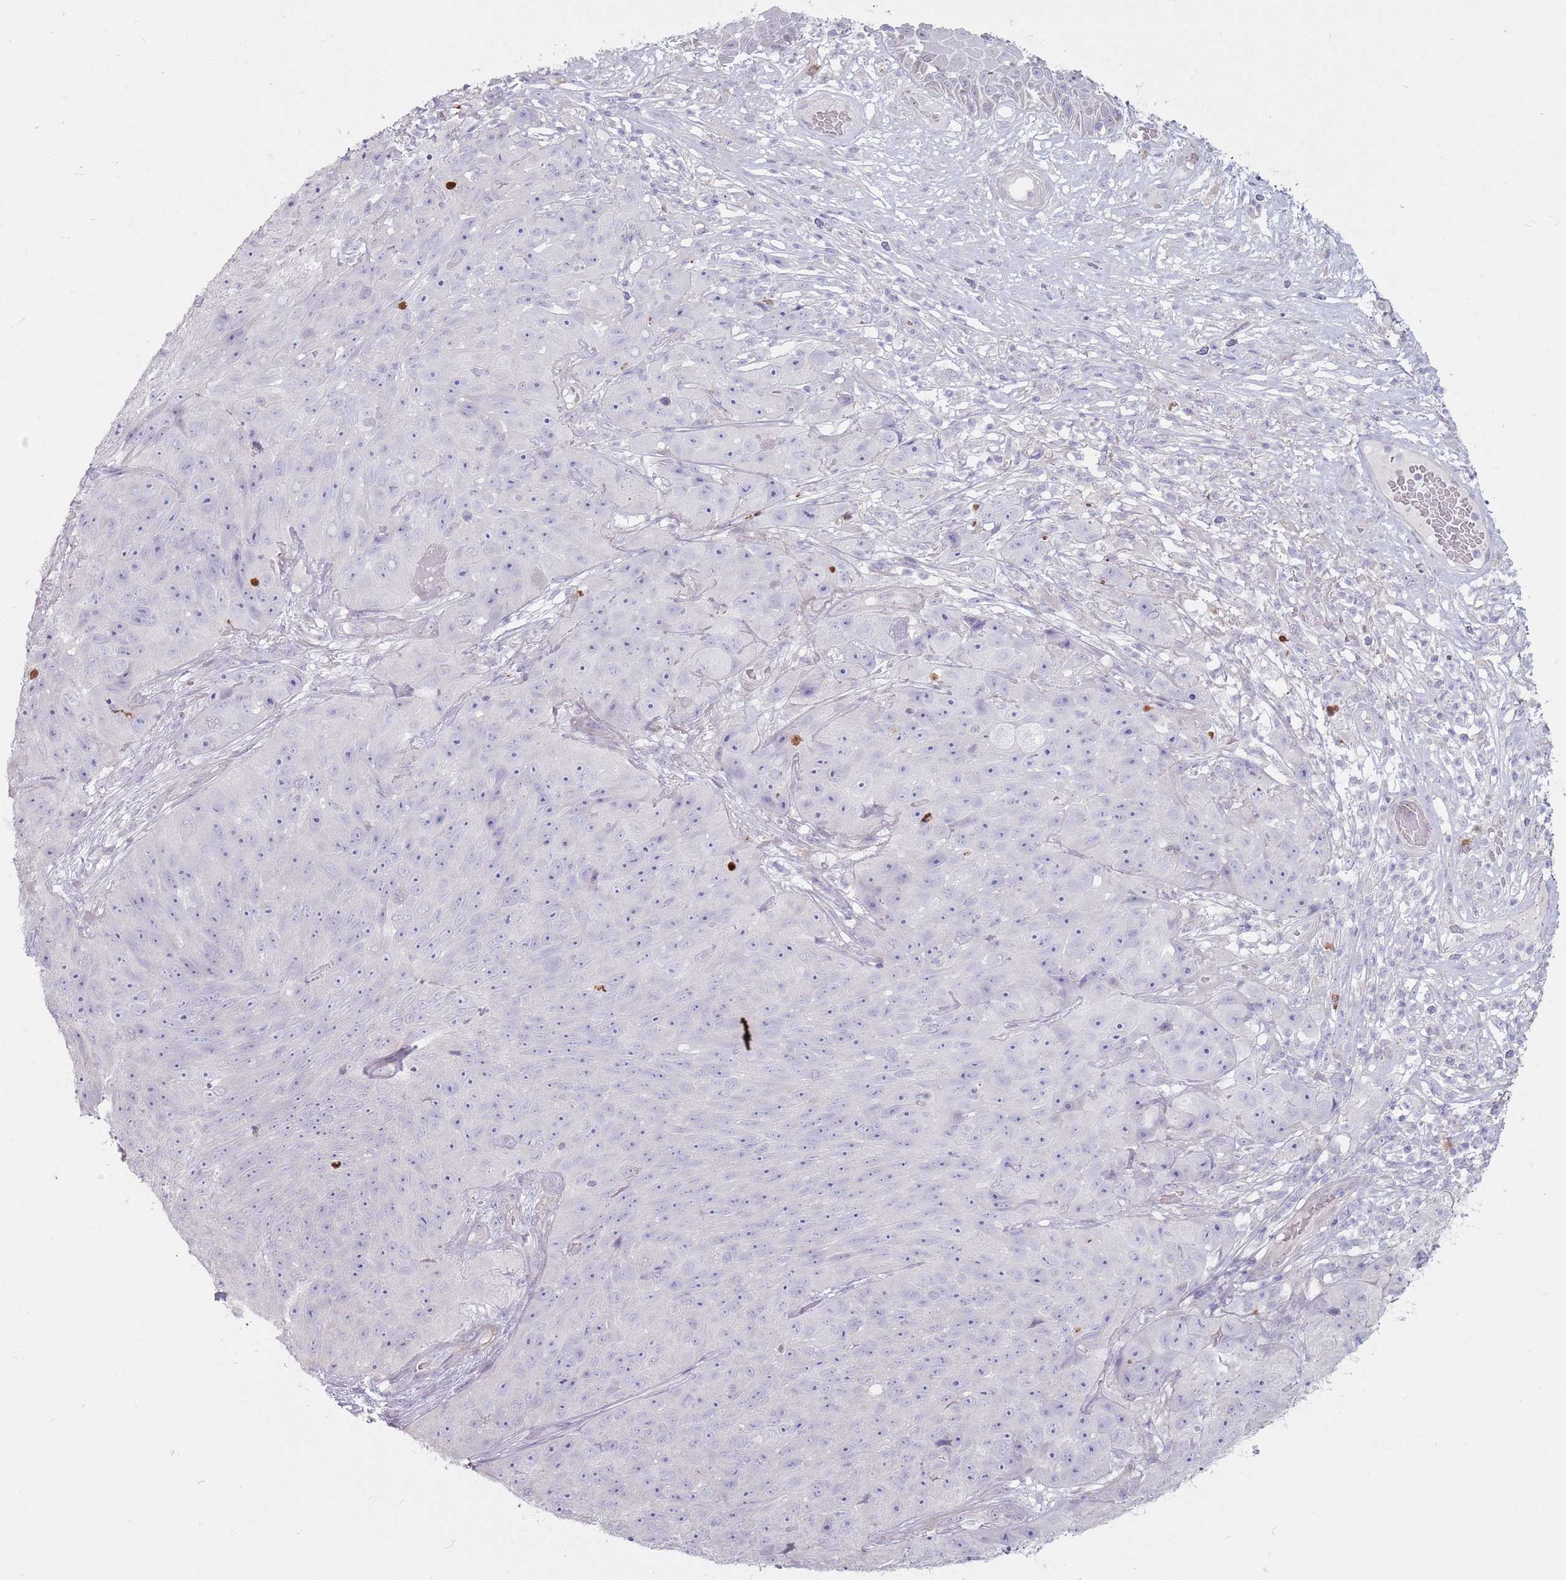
{"staining": {"intensity": "negative", "quantity": "none", "location": "none"}, "tissue": "skin cancer", "cell_type": "Tumor cells", "image_type": "cancer", "snomed": [{"axis": "morphology", "description": "Squamous cell carcinoma, NOS"}, {"axis": "topography", "description": "Skin"}], "caption": "Tumor cells show no significant expression in skin squamous cell carcinoma. (DAB IHC visualized using brightfield microscopy, high magnification).", "gene": "DXO", "patient": {"sex": "female", "age": 87}}